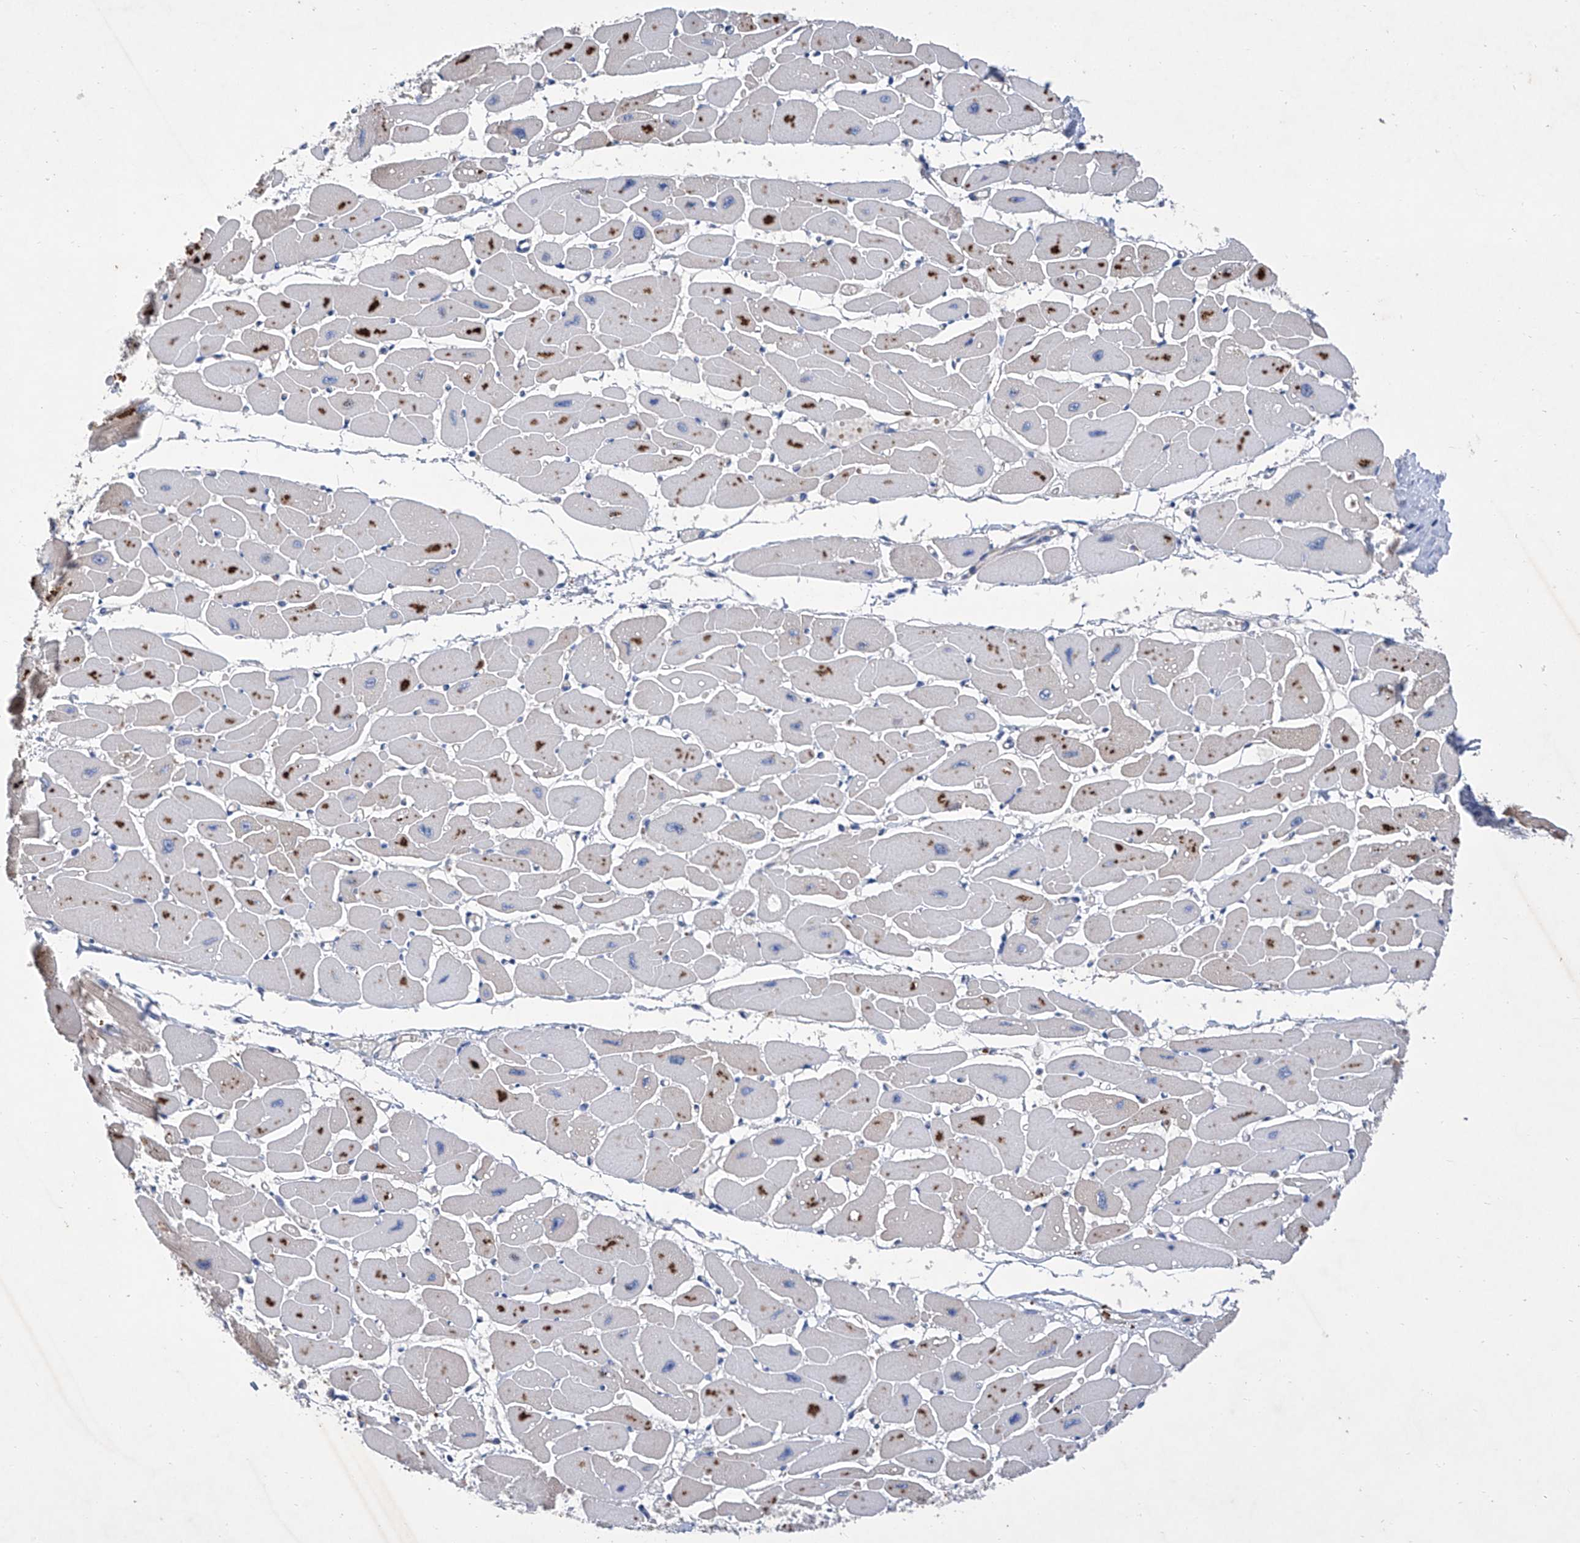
{"staining": {"intensity": "moderate", "quantity": "25%-75%", "location": "cytoplasmic/membranous"}, "tissue": "heart muscle", "cell_type": "Cardiomyocytes", "image_type": "normal", "snomed": [{"axis": "morphology", "description": "Normal tissue, NOS"}, {"axis": "topography", "description": "Heart"}], "caption": "The image demonstrates staining of benign heart muscle, revealing moderate cytoplasmic/membranous protein positivity (brown color) within cardiomyocytes.", "gene": "GPT", "patient": {"sex": "female", "age": 54}}